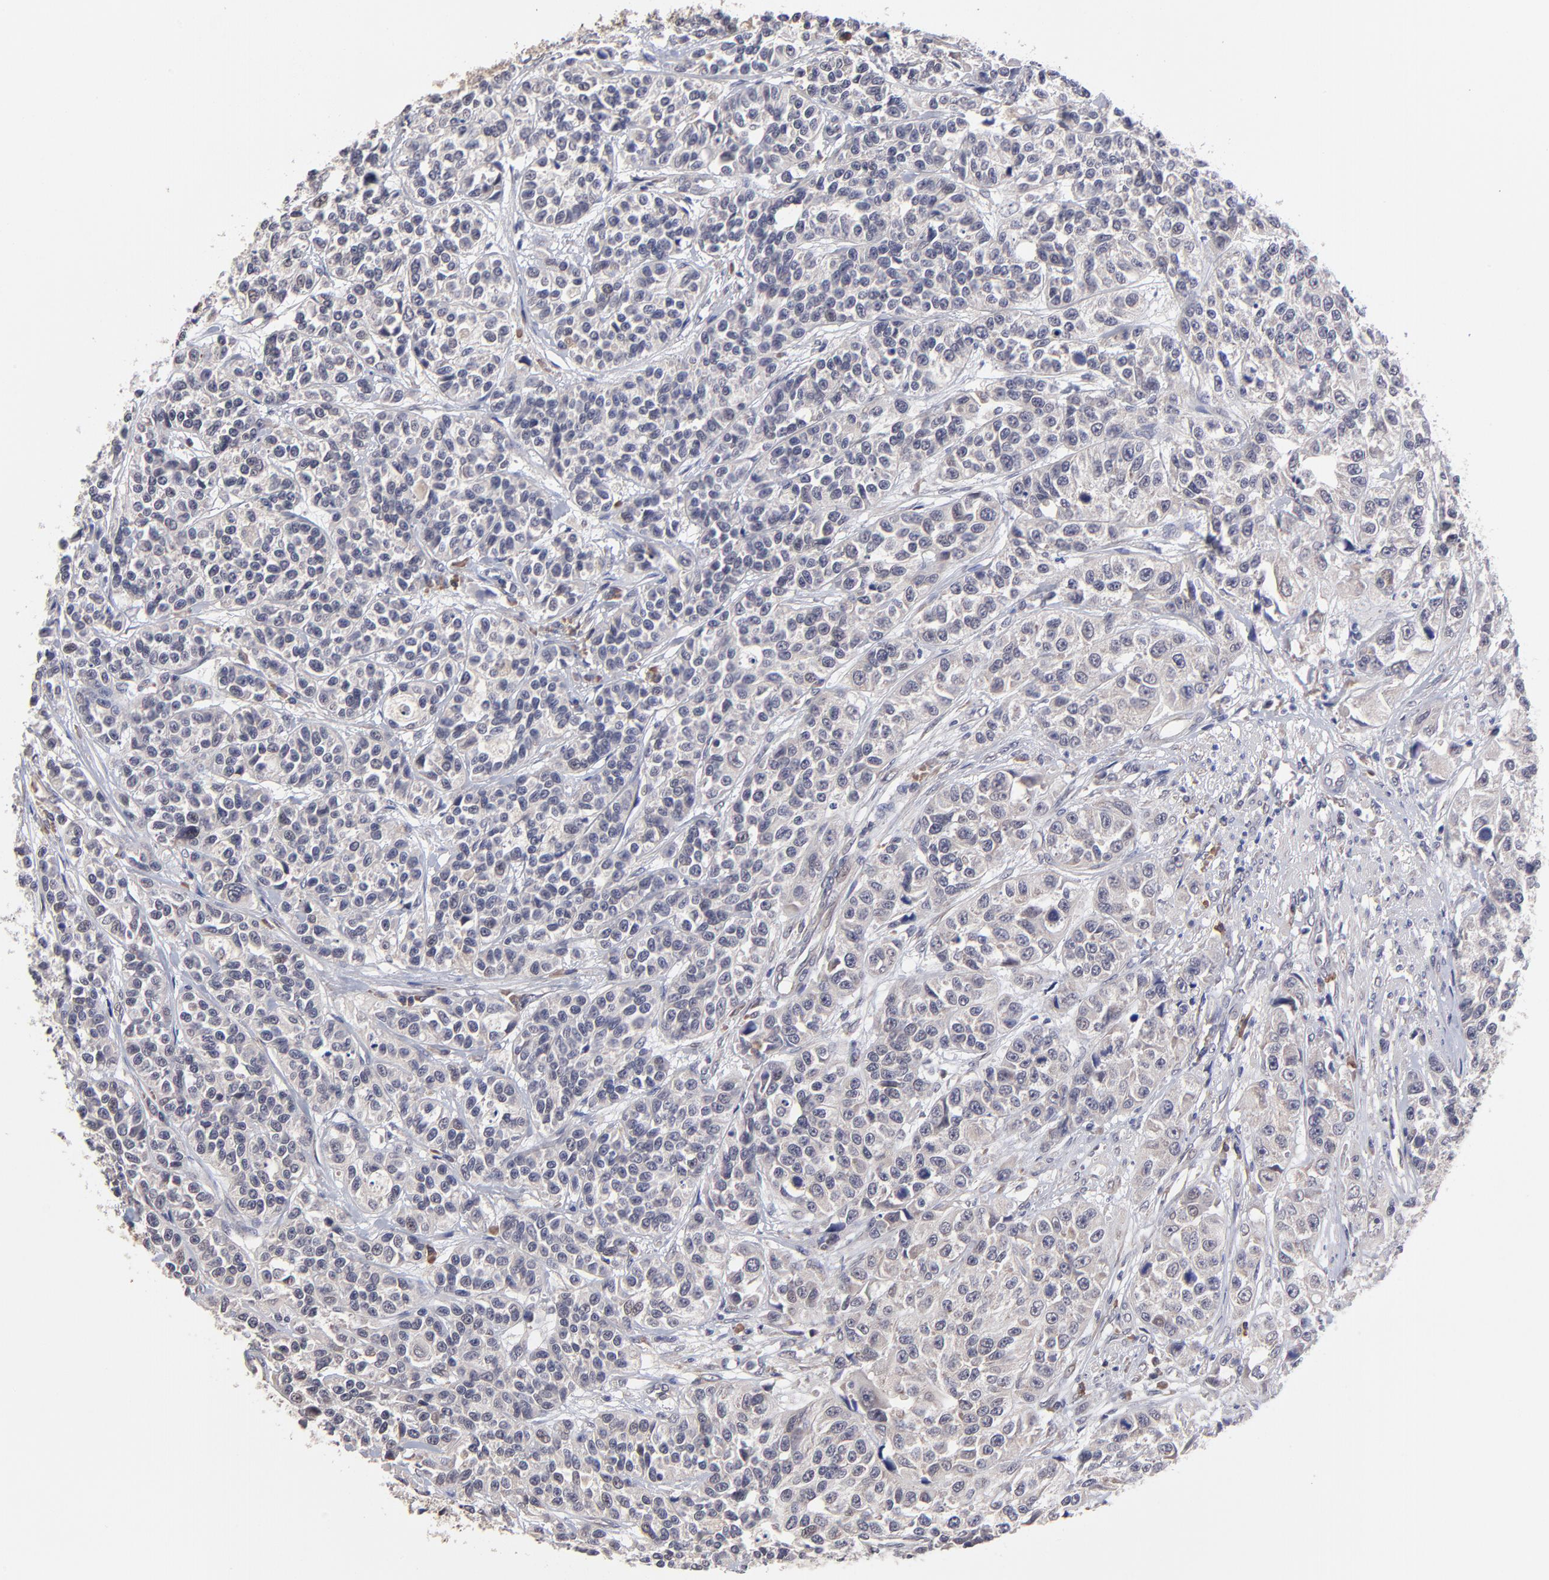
{"staining": {"intensity": "negative", "quantity": "none", "location": "none"}, "tissue": "urothelial cancer", "cell_type": "Tumor cells", "image_type": "cancer", "snomed": [{"axis": "morphology", "description": "Urothelial carcinoma, High grade"}, {"axis": "topography", "description": "Urinary bladder"}], "caption": "Tumor cells show no significant protein expression in urothelial cancer.", "gene": "CHL1", "patient": {"sex": "female", "age": 81}}